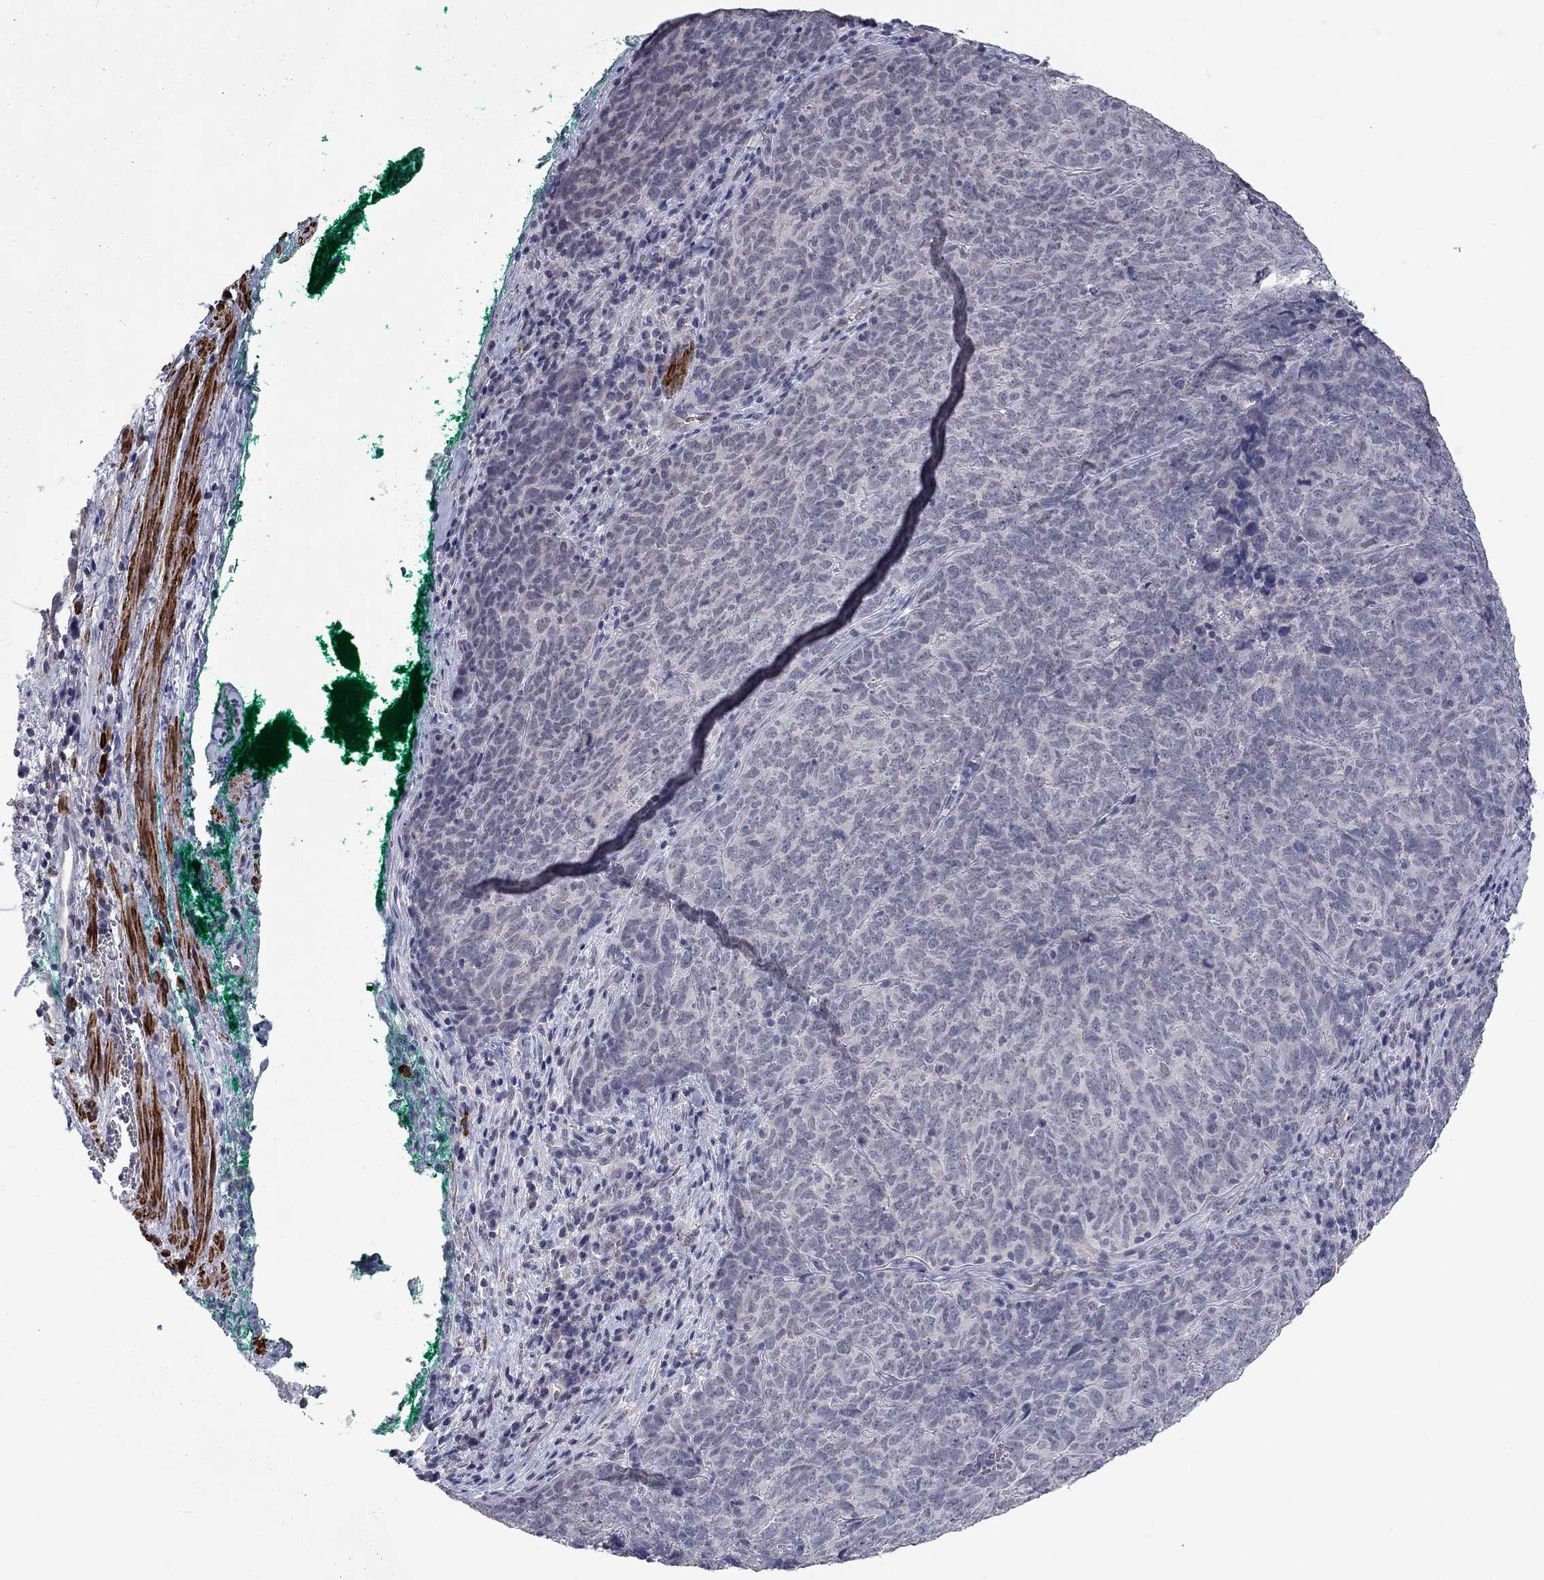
{"staining": {"intensity": "negative", "quantity": "none", "location": "none"}, "tissue": "skin cancer", "cell_type": "Tumor cells", "image_type": "cancer", "snomed": [{"axis": "morphology", "description": "Squamous cell carcinoma, NOS"}, {"axis": "topography", "description": "Skin"}, {"axis": "topography", "description": "Anal"}], "caption": "Immunohistochemistry image of skin cancer stained for a protein (brown), which reveals no positivity in tumor cells. (Brightfield microscopy of DAB immunohistochemistry at high magnification).", "gene": "IP6K3", "patient": {"sex": "female", "age": 51}}